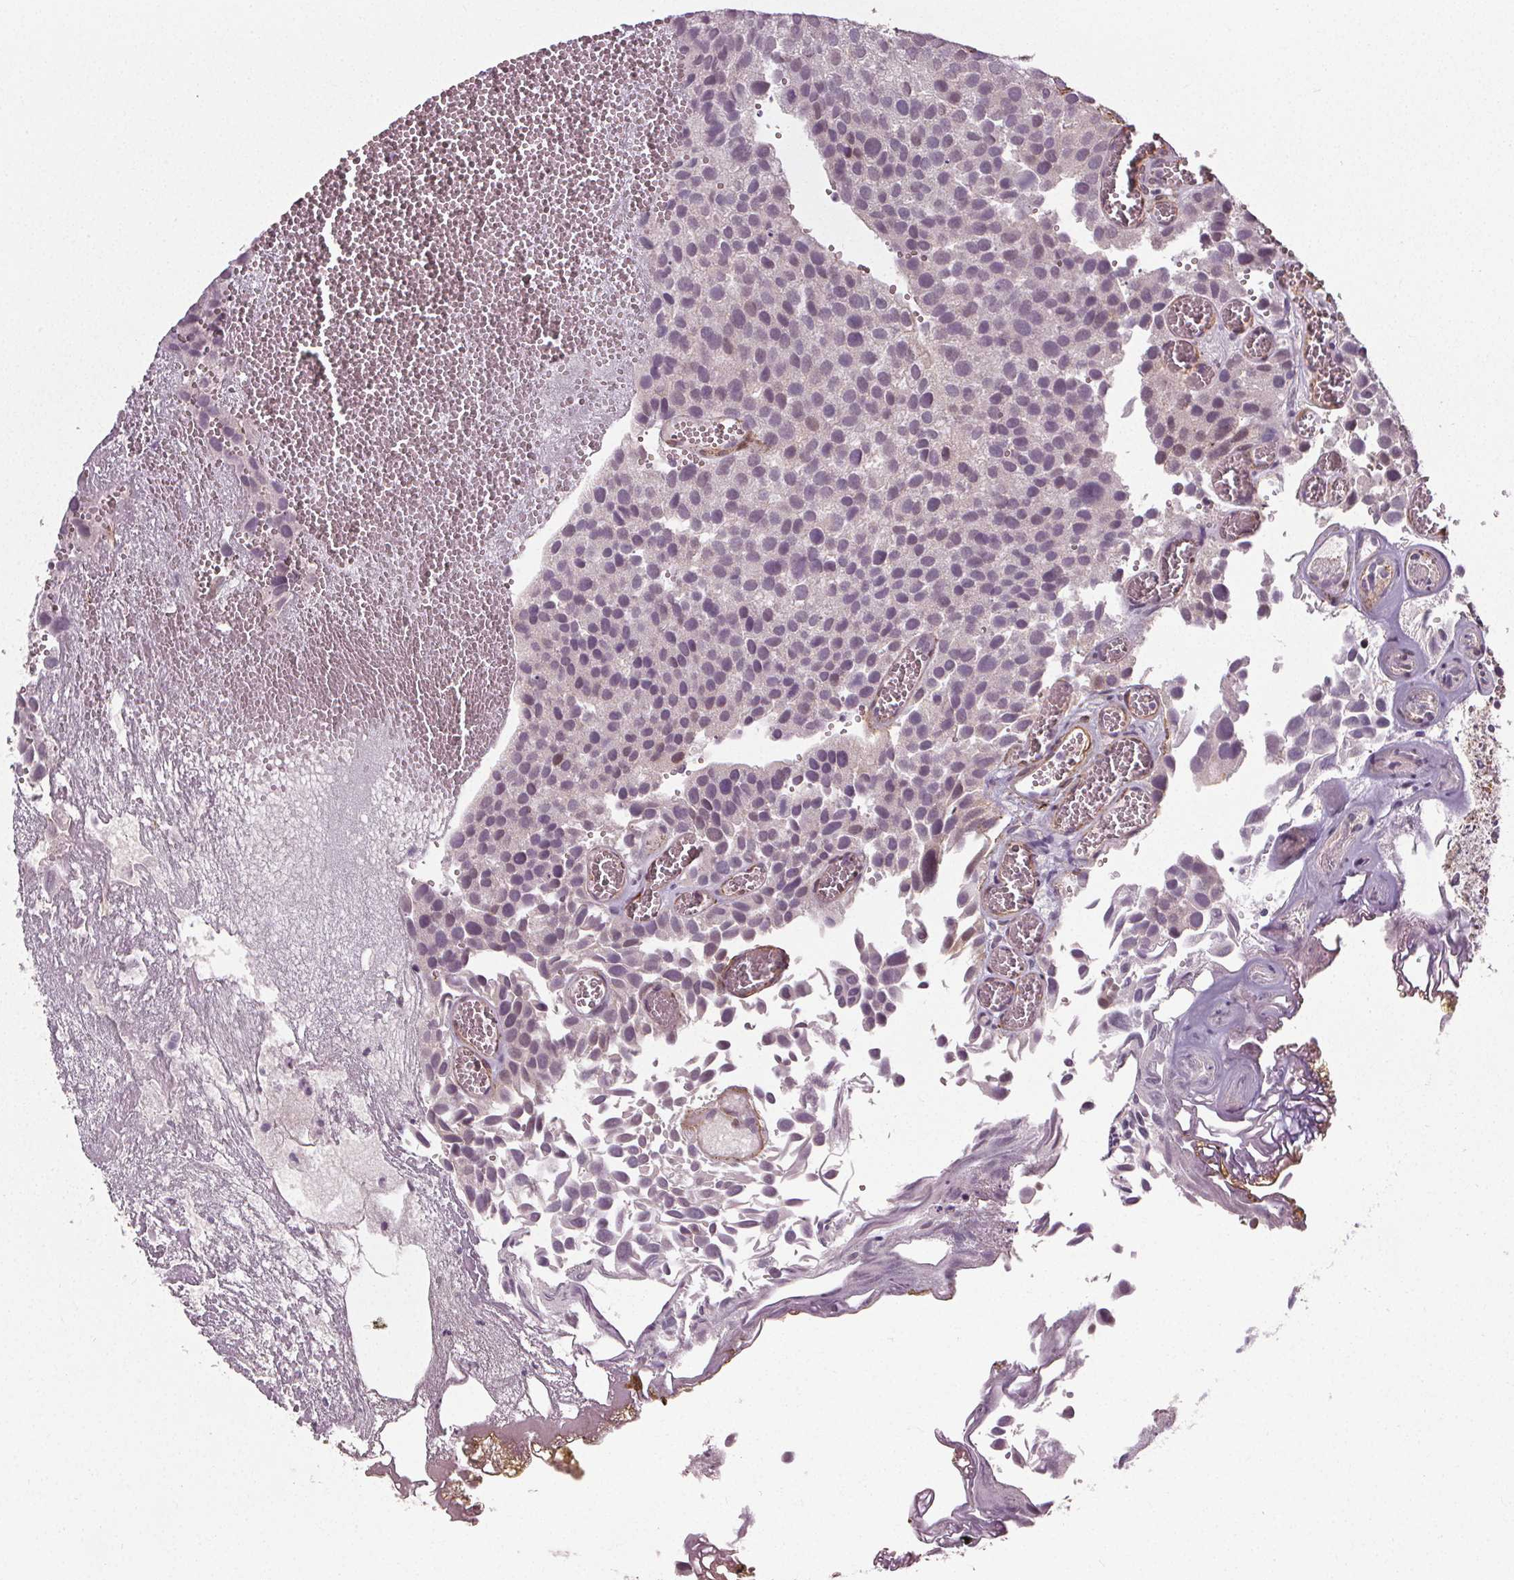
{"staining": {"intensity": "negative", "quantity": "none", "location": "none"}, "tissue": "urothelial cancer", "cell_type": "Tumor cells", "image_type": "cancer", "snomed": [{"axis": "morphology", "description": "Urothelial carcinoma, Low grade"}, {"axis": "topography", "description": "Urinary bladder"}], "caption": "A histopathology image of human urothelial cancer is negative for staining in tumor cells.", "gene": "PKP1", "patient": {"sex": "female", "age": 69}}